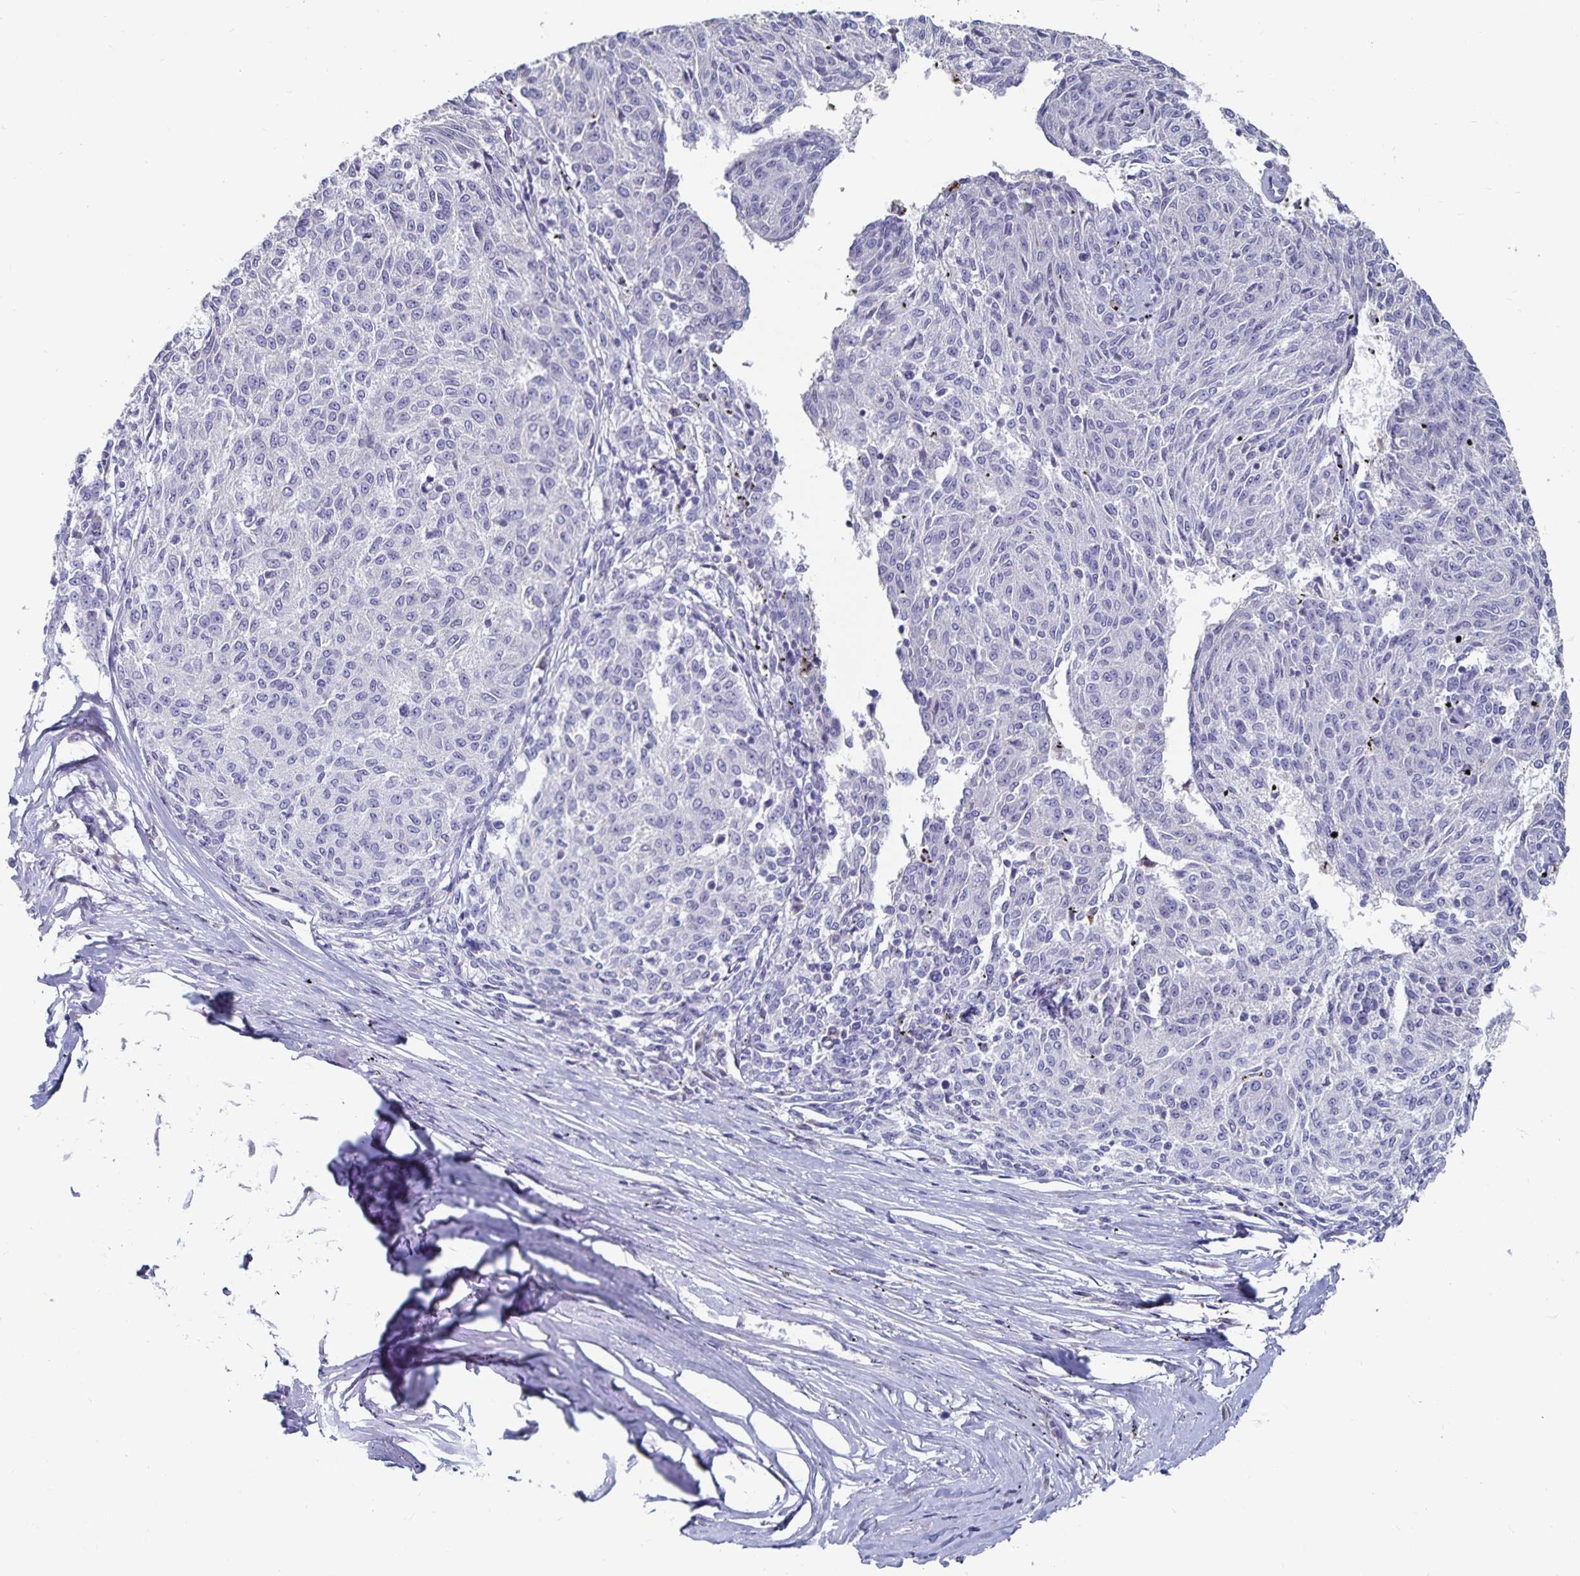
{"staining": {"intensity": "negative", "quantity": "none", "location": "none"}, "tissue": "melanoma", "cell_type": "Tumor cells", "image_type": "cancer", "snomed": [{"axis": "morphology", "description": "Malignant melanoma, NOS"}, {"axis": "topography", "description": "Skin"}], "caption": "Immunohistochemical staining of melanoma shows no significant positivity in tumor cells. (Brightfield microscopy of DAB immunohistochemistry (IHC) at high magnification).", "gene": "CFAP69", "patient": {"sex": "female", "age": 72}}